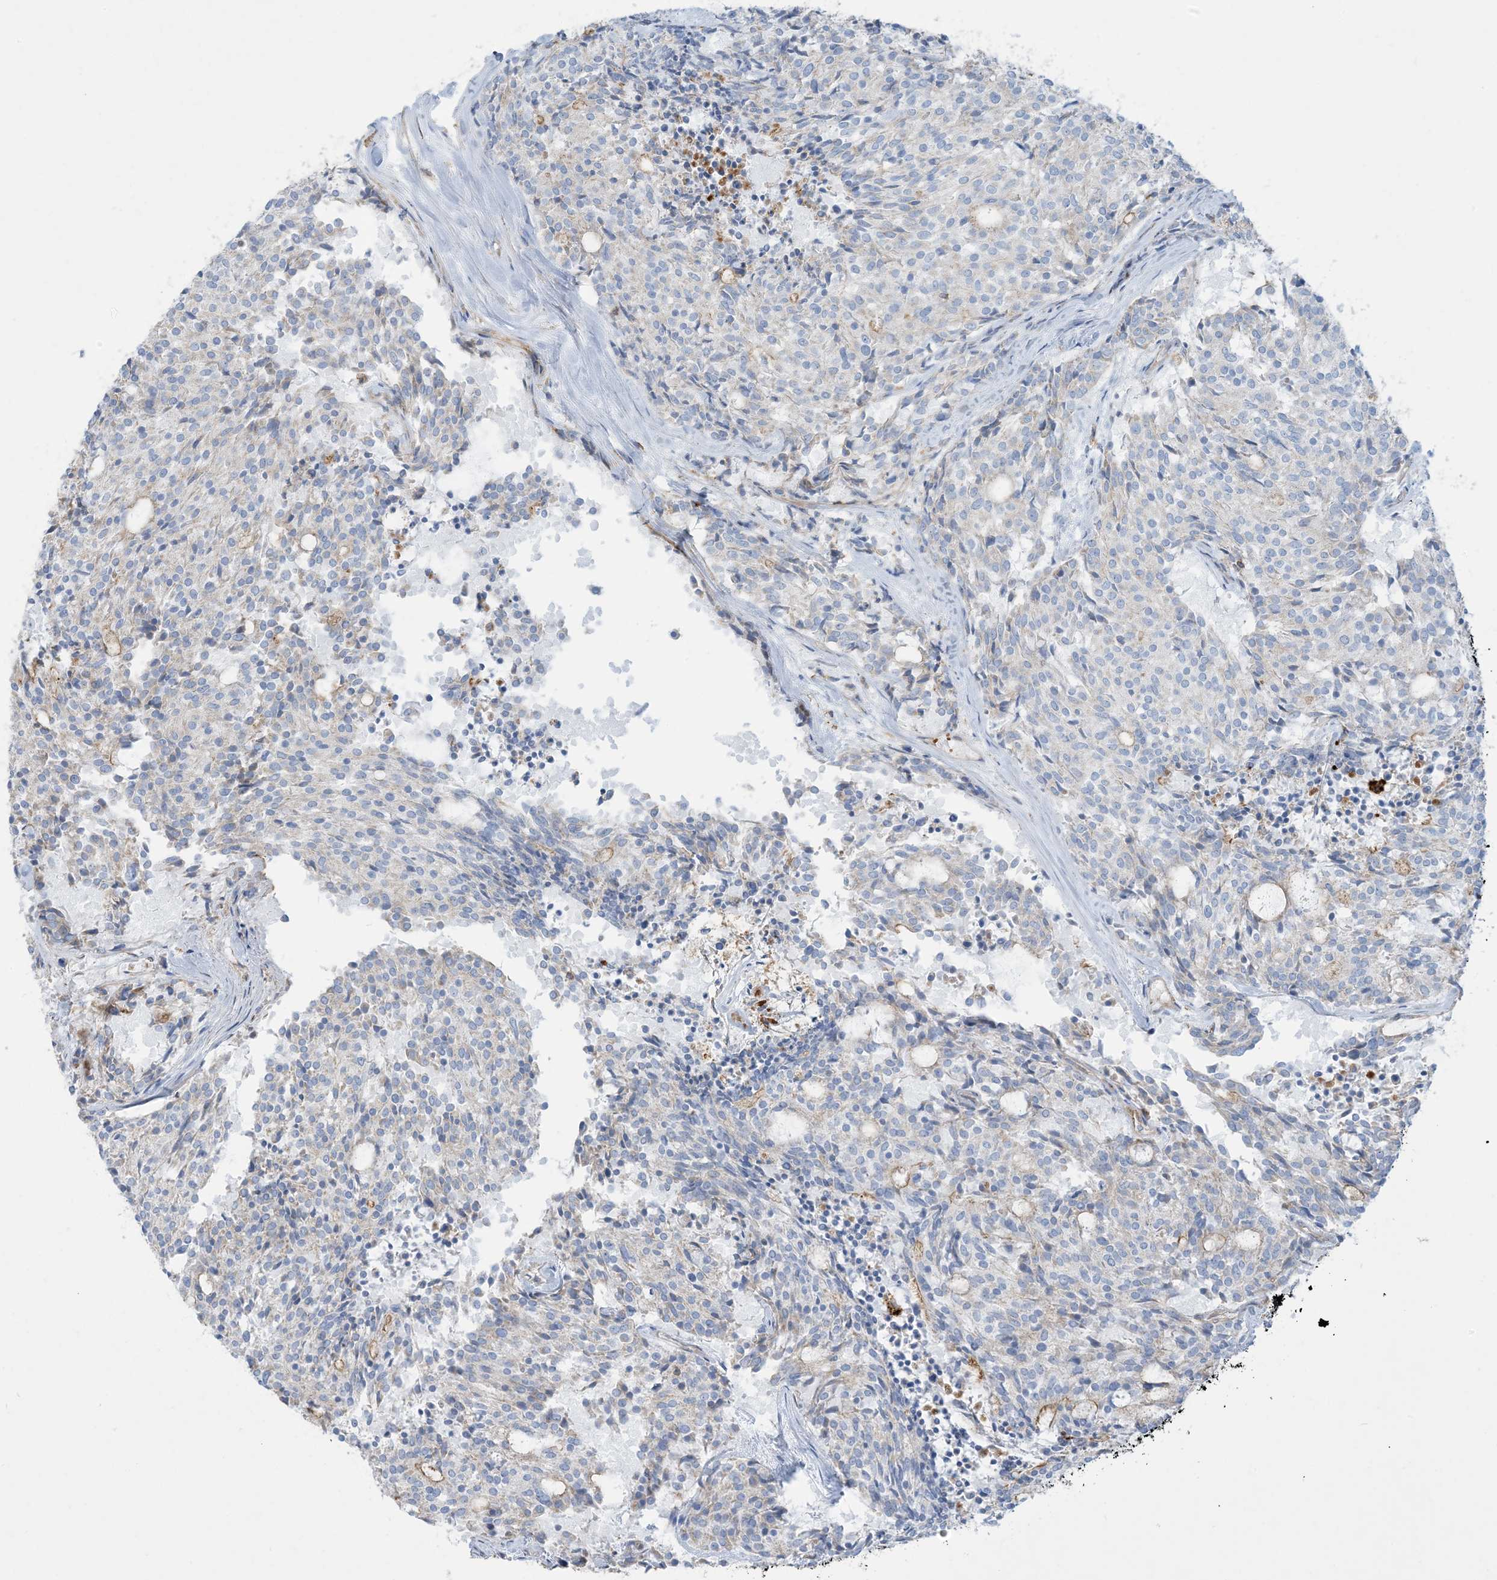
{"staining": {"intensity": "negative", "quantity": "none", "location": "none"}, "tissue": "carcinoid", "cell_type": "Tumor cells", "image_type": "cancer", "snomed": [{"axis": "morphology", "description": "Carcinoid, malignant, NOS"}, {"axis": "topography", "description": "Pancreas"}], "caption": "Protein analysis of carcinoid displays no significant expression in tumor cells.", "gene": "GTF3C2", "patient": {"sex": "female", "age": 54}}